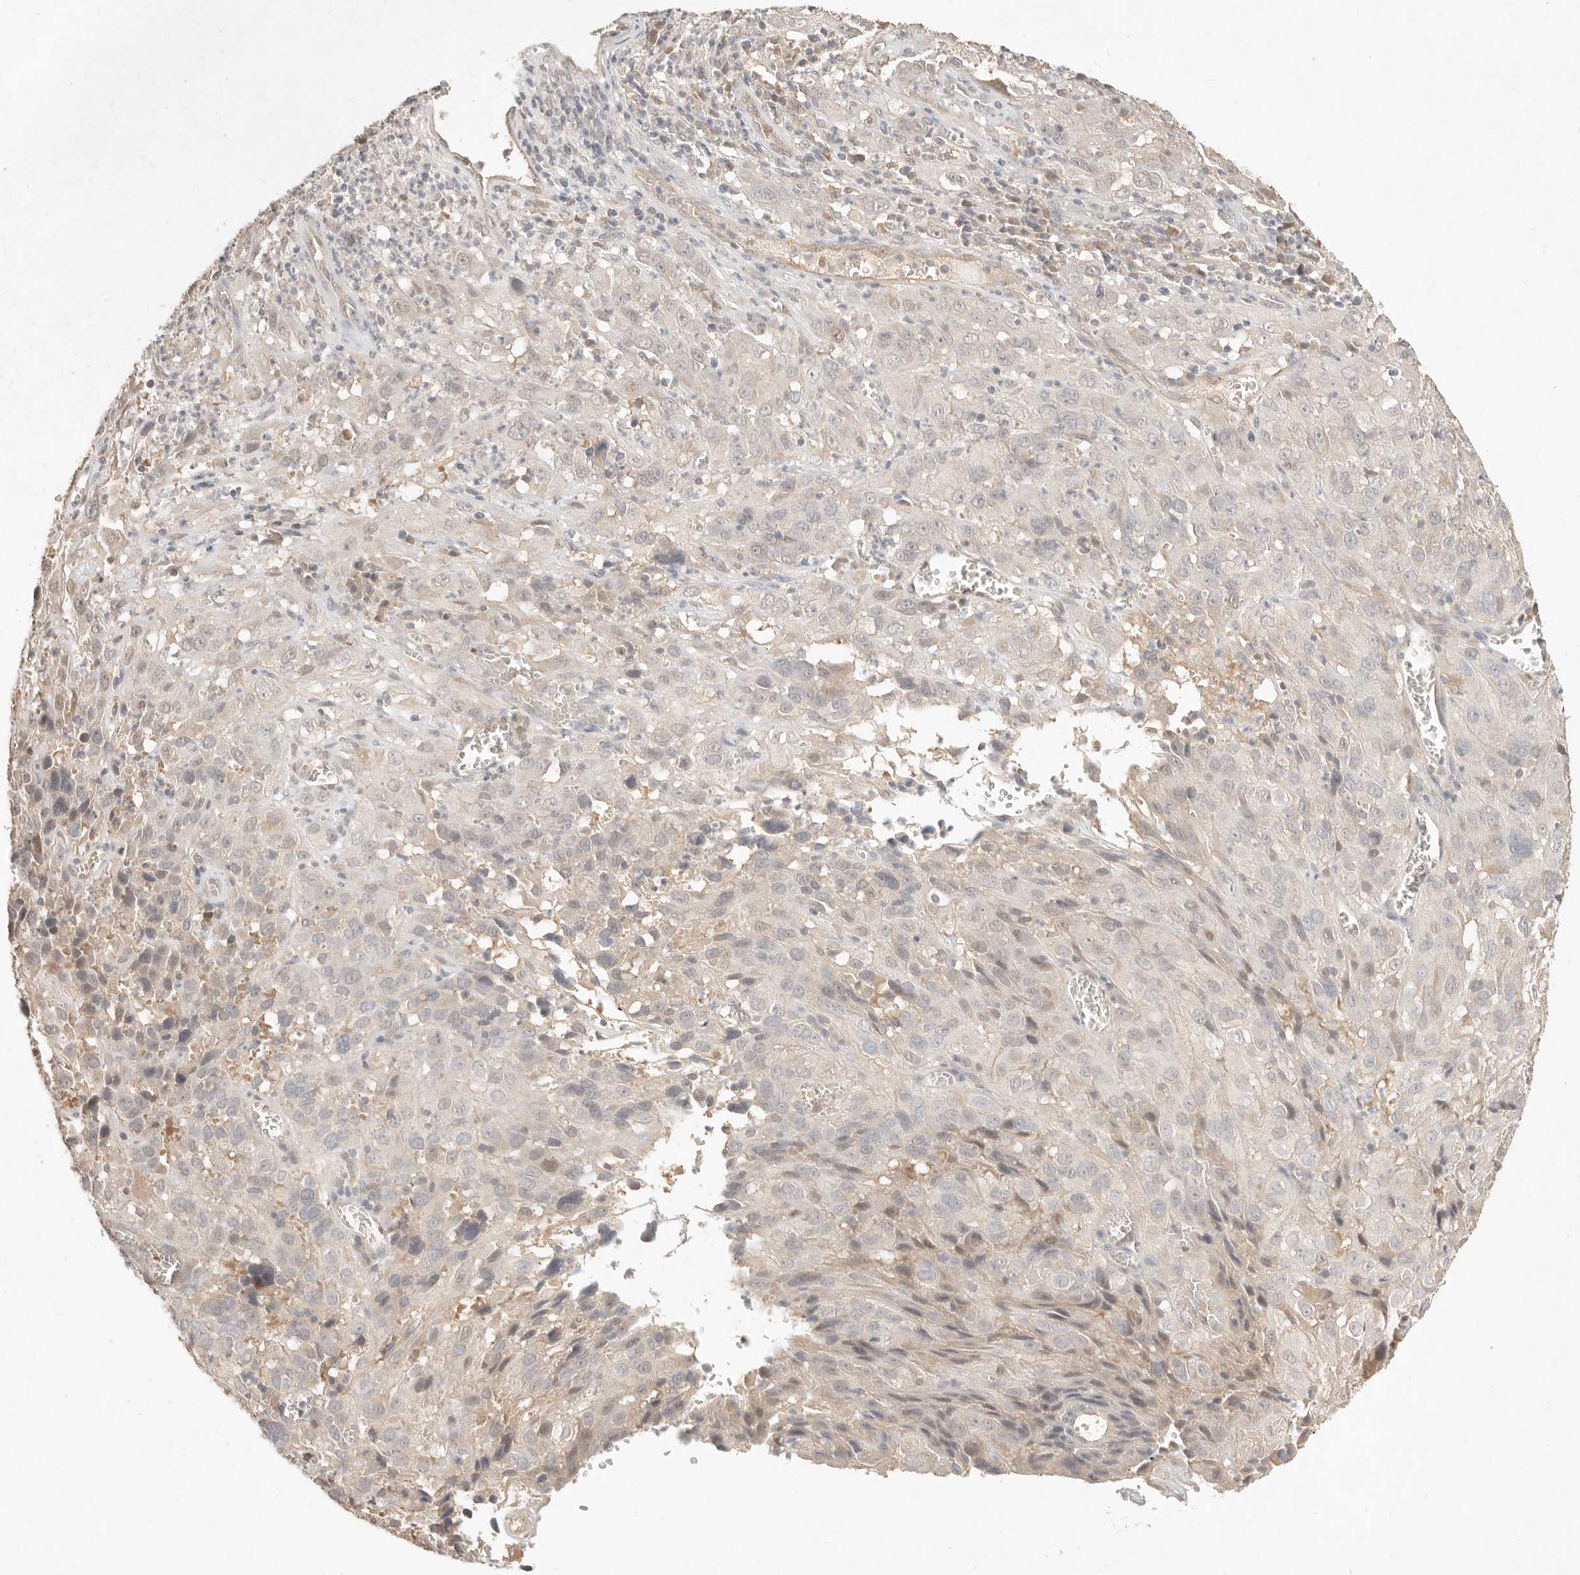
{"staining": {"intensity": "weak", "quantity": "<25%", "location": "nuclear"}, "tissue": "cervical cancer", "cell_type": "Tumor cells", "image_type": "cancer", "snomed": [{"axis": "morphology", "description": "Squamous cell carcinoma, NOS"}, {"axis": "topography", "description": "Cervix"}], "caption": "DAB immunohistochemical staining of cervical squamous cell carcinoma reveals no significant staining in tumor cells.", "gene": "MEP1A", "patient": {"sex": "female", "age": 32}}